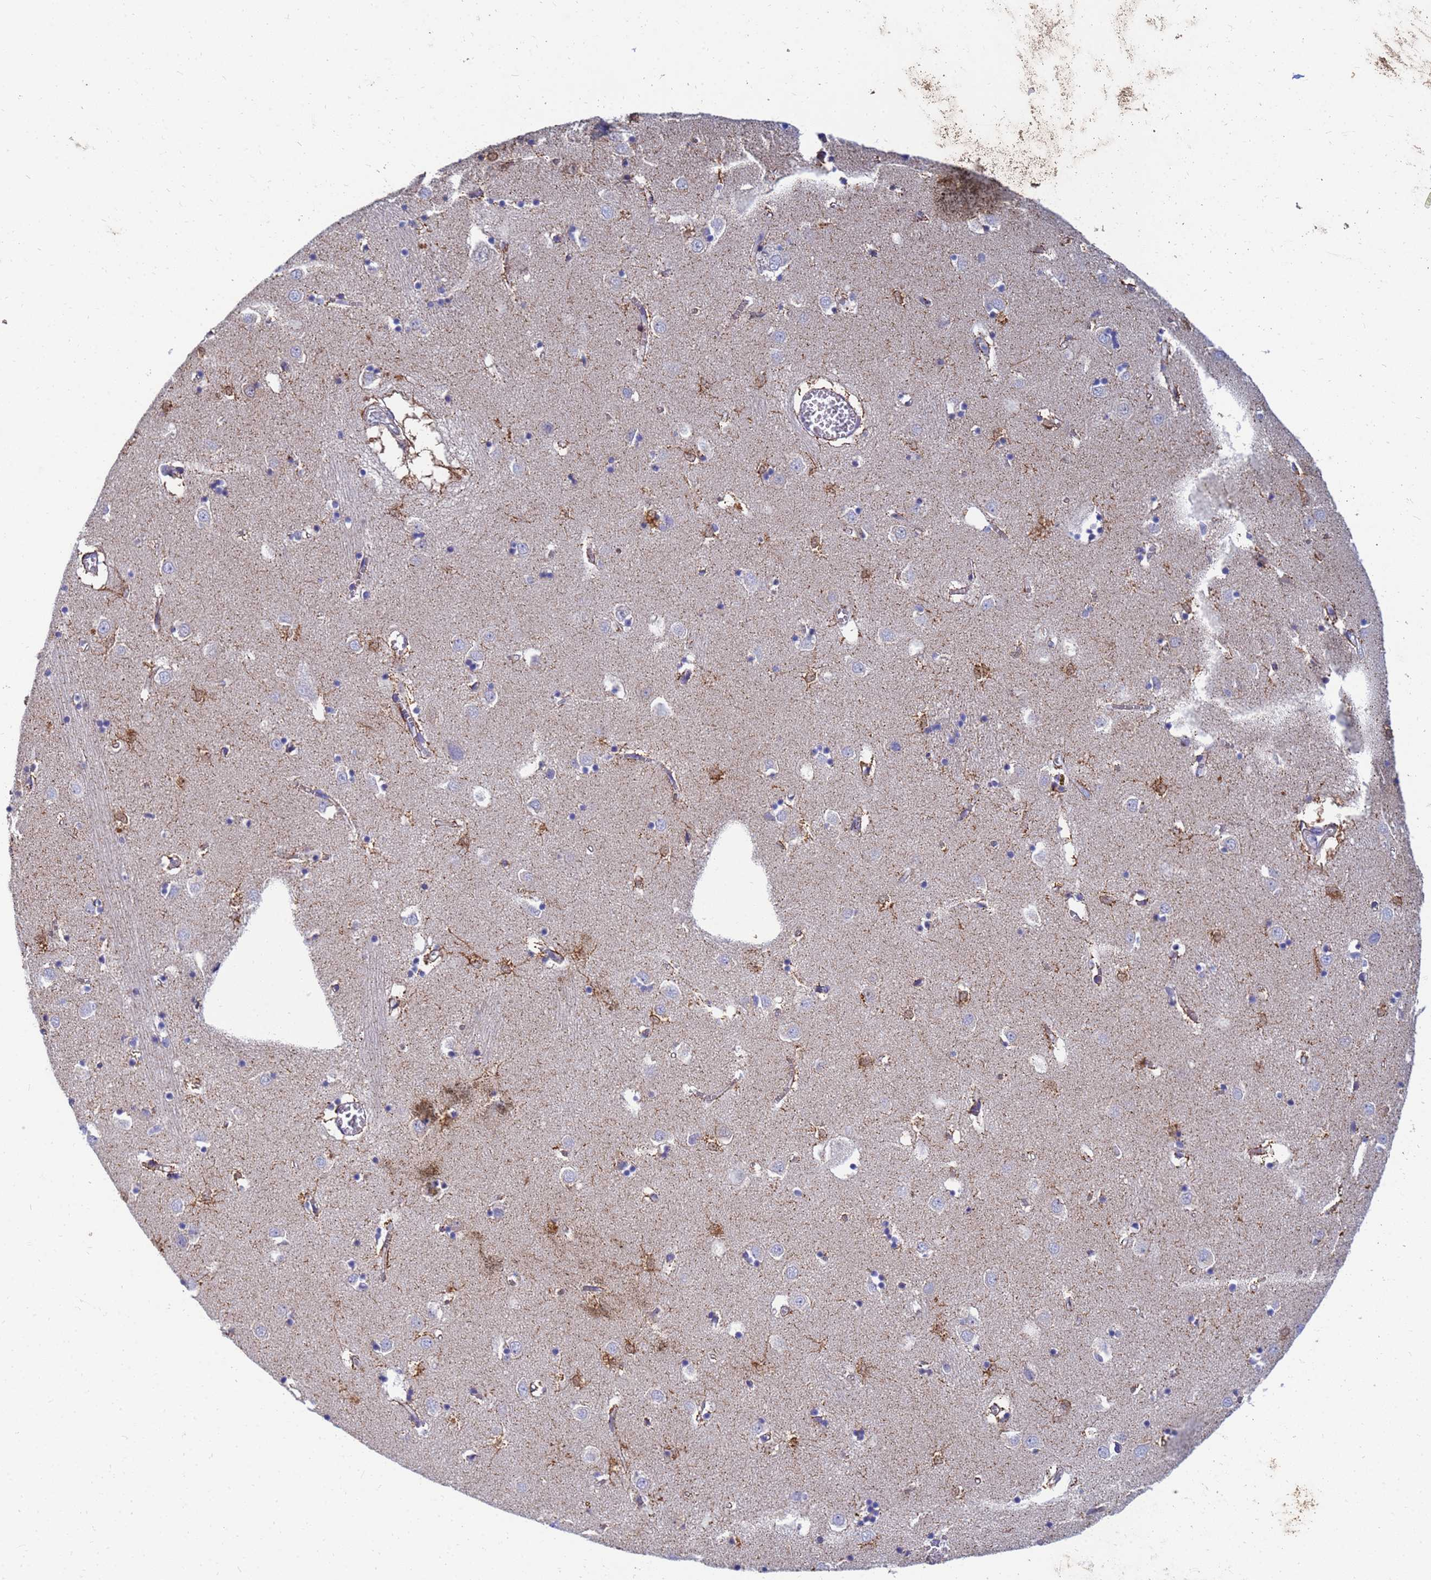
{"staining": {"intensity": "moderate", "quantity": "25%-75%", "location": "cytoplasmic/membranous"}, "tissue": "caudate", "cell_type": "Glial cells", "image_type": "normal", "snomed": [{"axis": "morphology", "description": "Normal tissue, NOS"}, {"axis": "topography", "description": "Lateral ventricle wall"}], "caption": "A brown stain highlights moderate cytoplasmic/membranous expression of a protein in glial cells of benign caudate. The staining was performed using DAB (3,3'-diaminobenzidine) to visualize the protein expression in brown, while the nuclei were stained in blue with hematoxylin (Magnification: 20x).", "gene": "SDR39U1", "patient": {"sex": "male", "age": 70}}